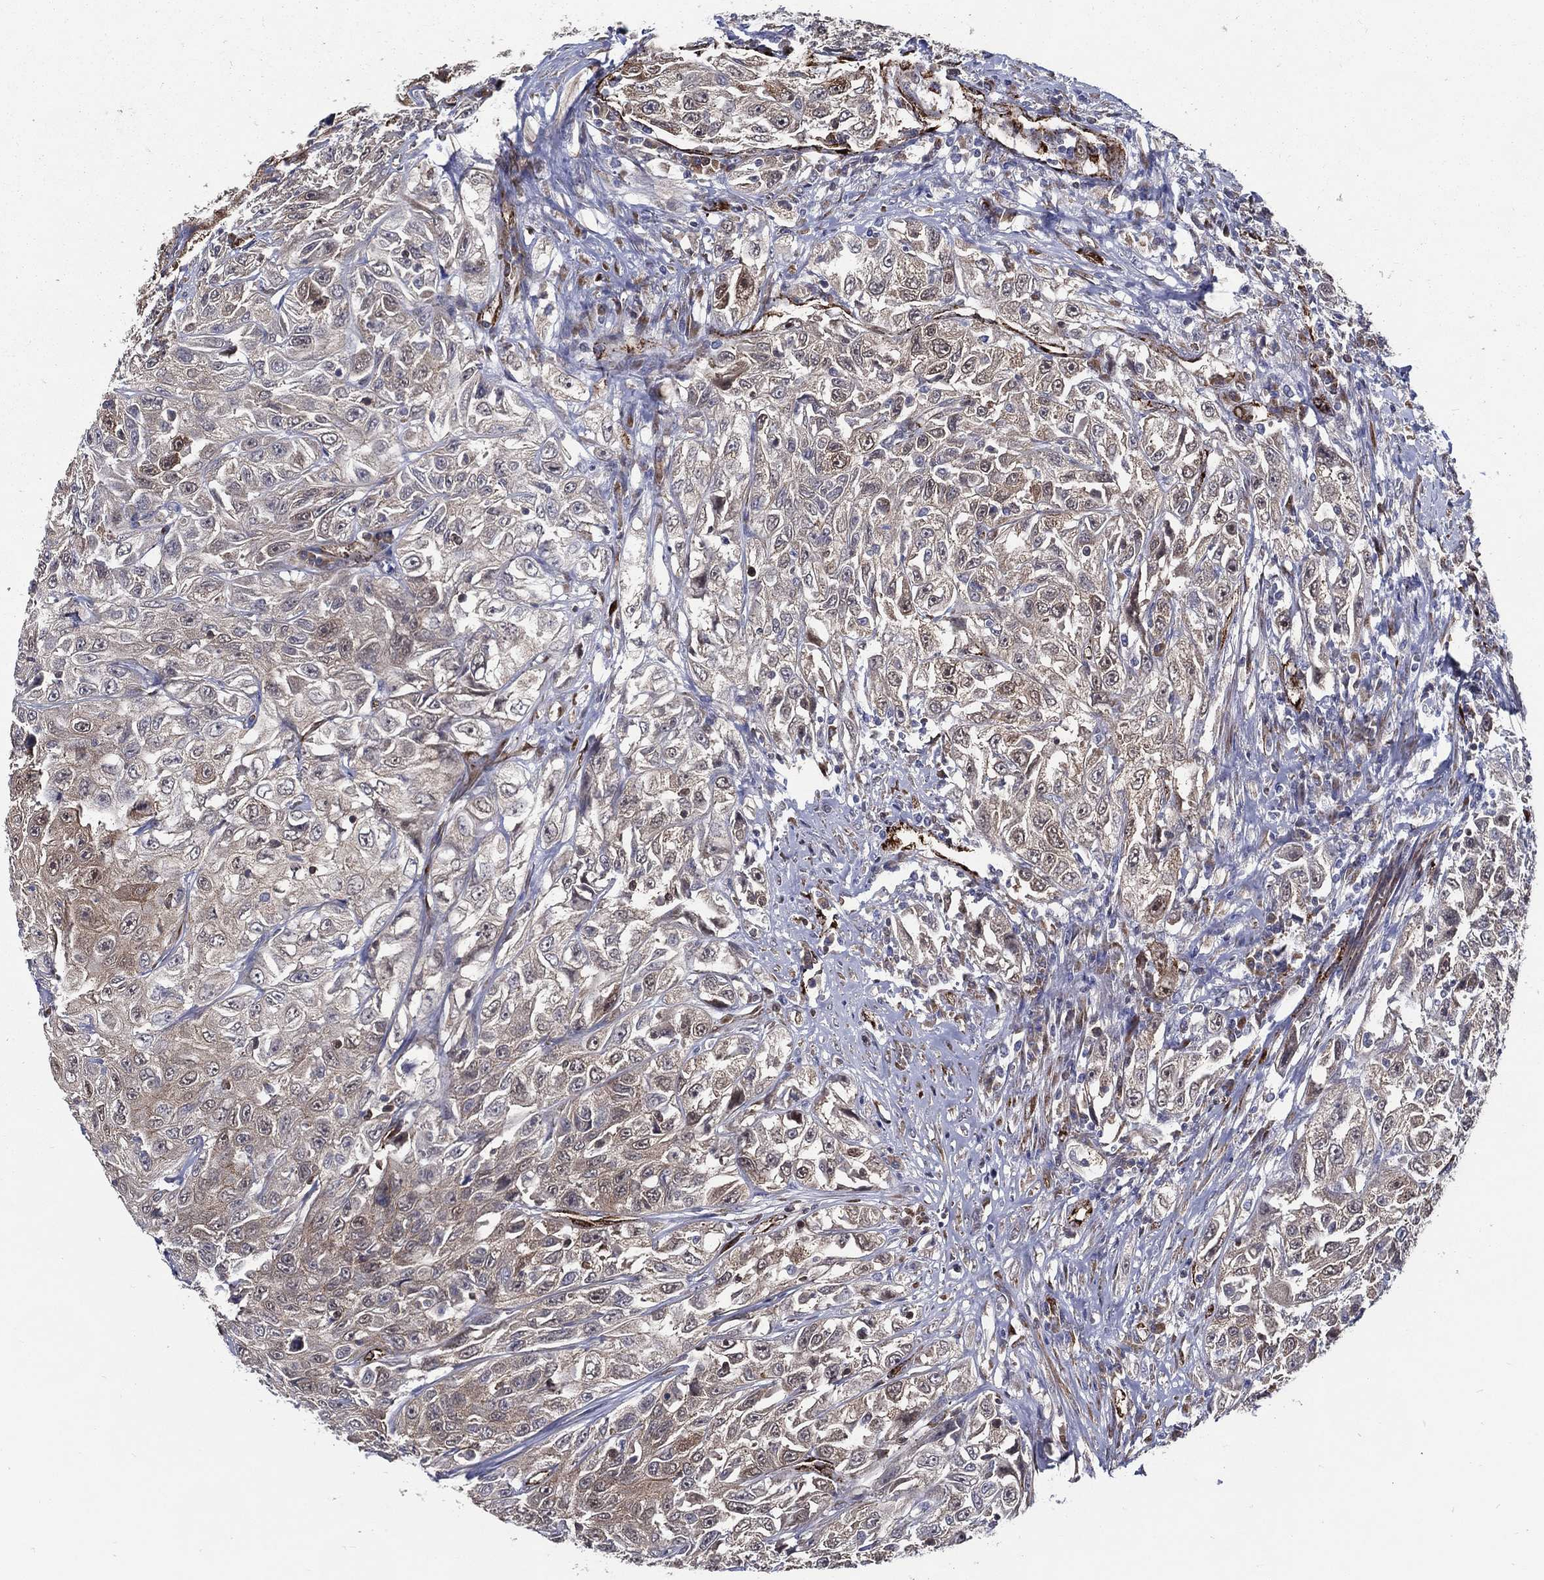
{"staining": {"intensity": "negative", "quantity": "none", "location": "none"}, "tissue": "urothelial cancer", "cell_type": "Tumor cells", "image_type": "cancer", "snomed": [{"axis": "morphology", "description": "Urothelial carcinoma, High grade"}, {"axis": "topography", "description": "Urinary bladder"}], "caption": "Immunohistochemistry (IHC) photomicrograph of neoplastic tissue: human urothelial cancer stained with DAB (3,3'-diaminobenzidine) exhibits no significant protein staining in tumor cells.", "gene": "ARHGAP11A", "patient": {"sex": "female", "age": 56}}